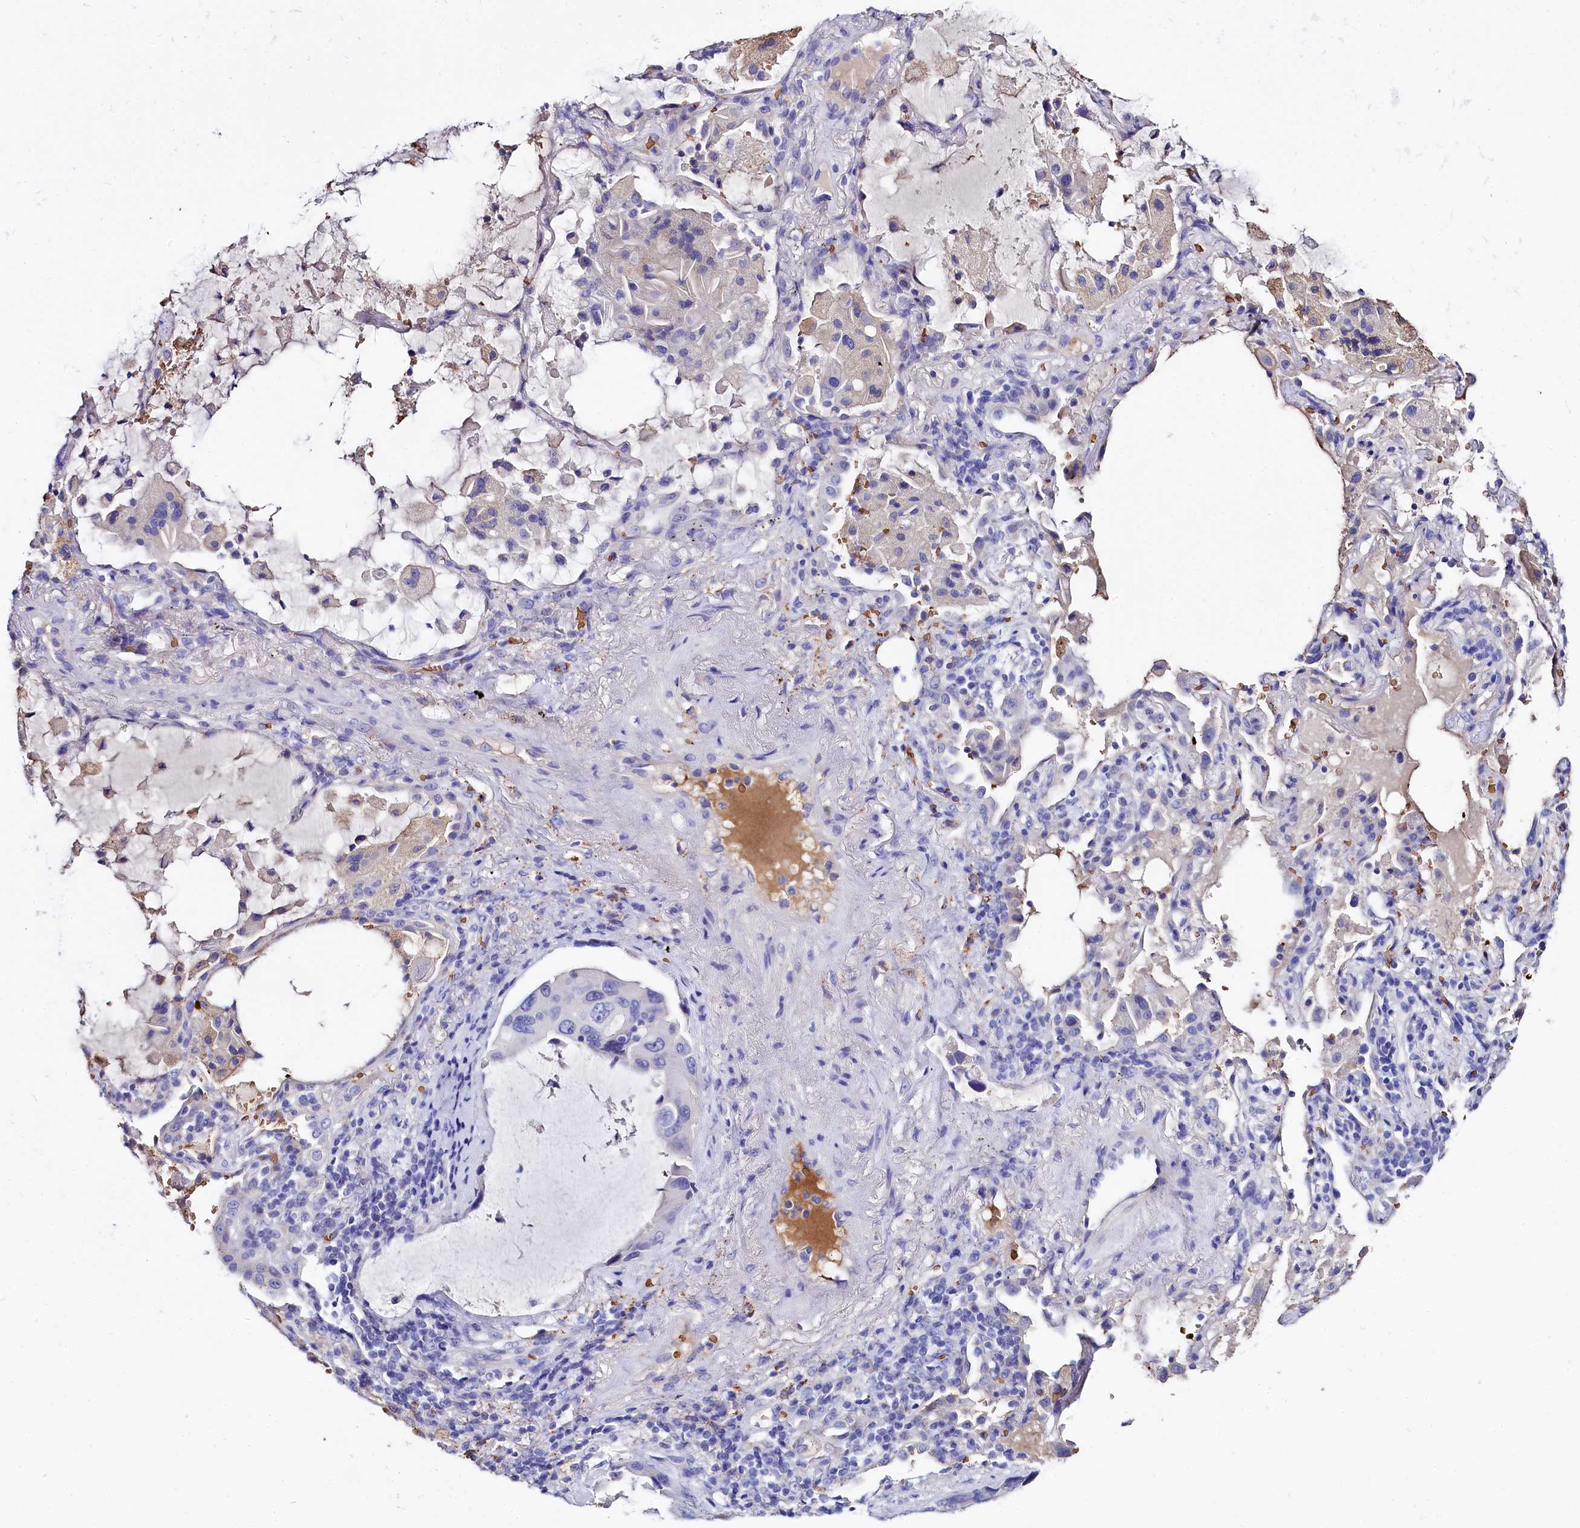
{"staining": {"intensity": "negative", "quantity": "none", "location": "none"}, "tissue": "lung cancer", "cell_type": "Tumor cells", "image_type": "cancer", "snomed": [{"axis": "morphology", "description": "Squamous cell carcinoma, NOS"}, {"axis": "topography", "description": "Lung"}], "caption": "Micrograph shows no significant protein staining in tumor cells of lung squamous cell carcinoma.", "gene": "RPUSD3", "patient": {"sex": "female", "age": 73}}